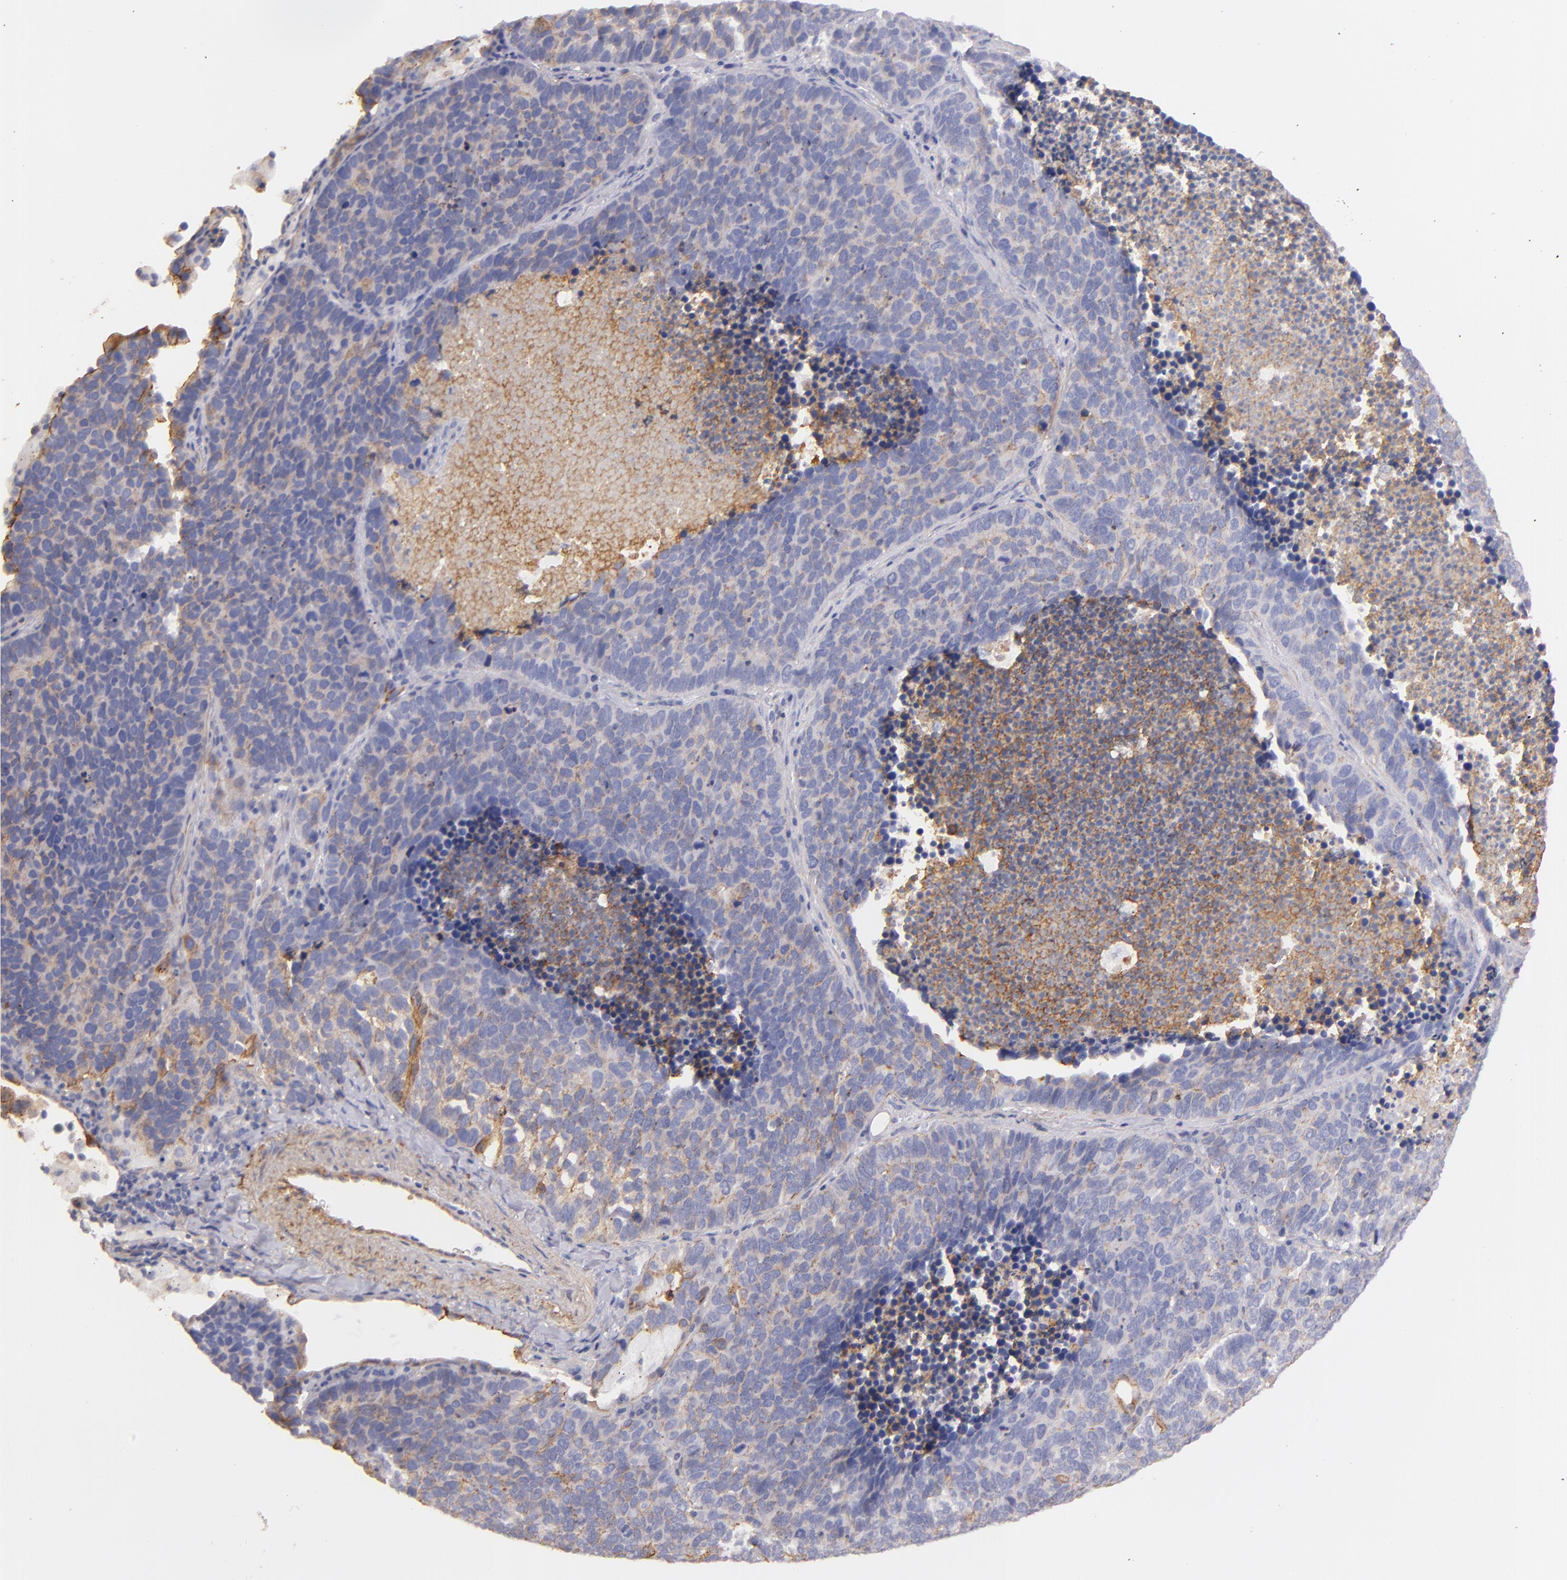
{"staining": {"intensity": "moderate", "quantity": "25%-75%", "location": "cytoplasmic/membranous"}, "tissue": "lung cancer", "cell_type": "Tumor cells", "image_type": "cancer", "snomed": [{"axis": "morphology", "description": "Neoplasm, malignant, NOS"}, {"axis": "topography", "description": "Lung"}], "caption": "Protein staining reveals moderate cytoplasmic/membranous positivity in approximately 25%-75% of tumor cells in lung cancer.", "gene": "CD151", "patient": {"sex": "female", "age": 75}}